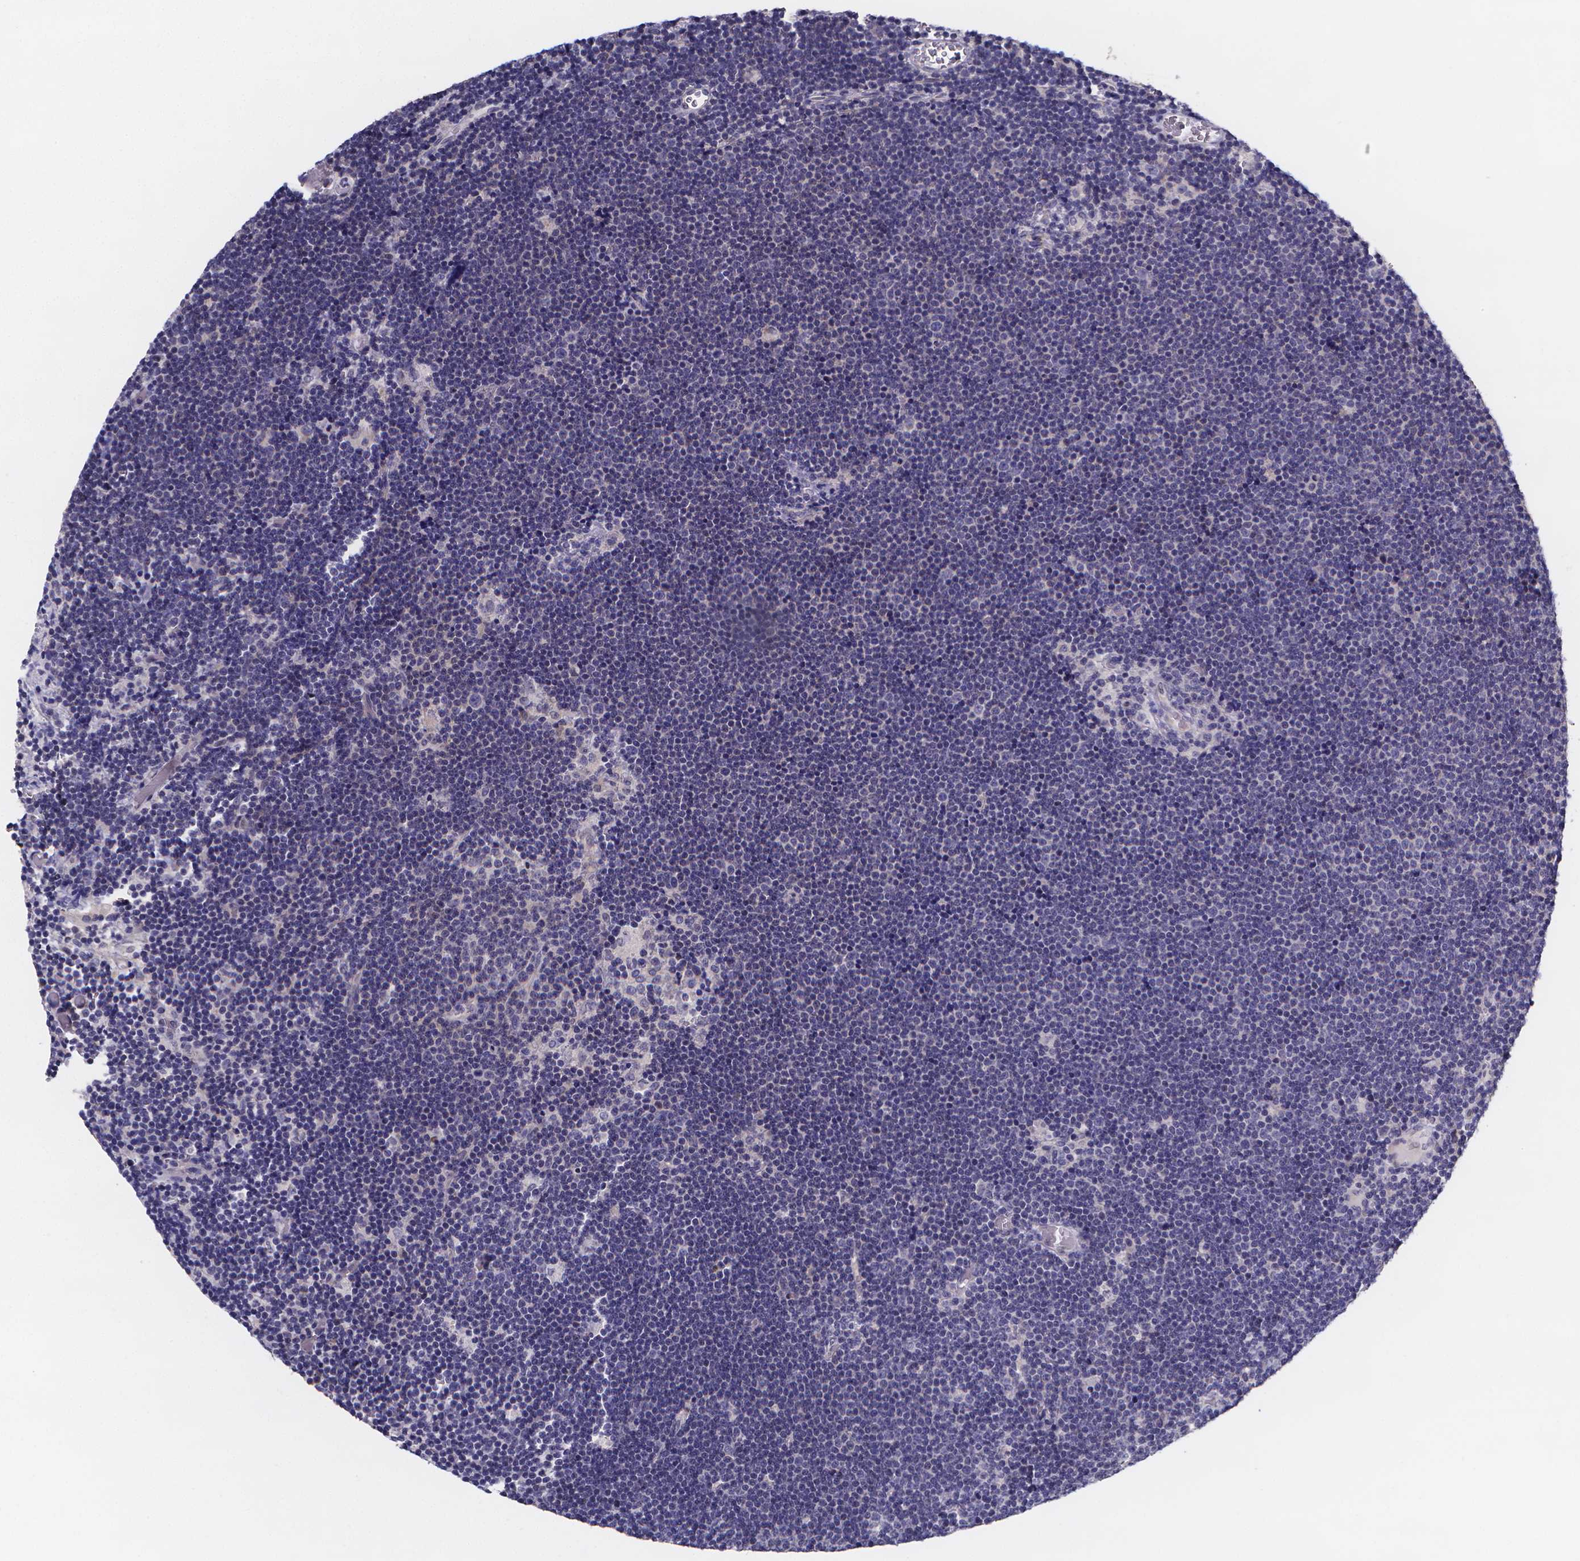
{"staining": {"intensity": "negative", "quantity": "none", "location": "none"}, "tissue": "lymphoma", "cell_type": "Tumor cells", "image_type": "cancer", "snomed": [{"axis": "morphology", "description": "Malignant lymphoma, non-Hodgkin's type, Low grade"}, {"axis": "topography", "description": "Brain"}], "caption": "High power microscopy micrograph of an IHC image of low-grade malignant lymphoma, non-Hodgkin's type, revealing no significant positivity in tumor cells. Nuclei are stained in blue.", "gene": "PAH", "patient": {"sex": "female", "age": 66}}